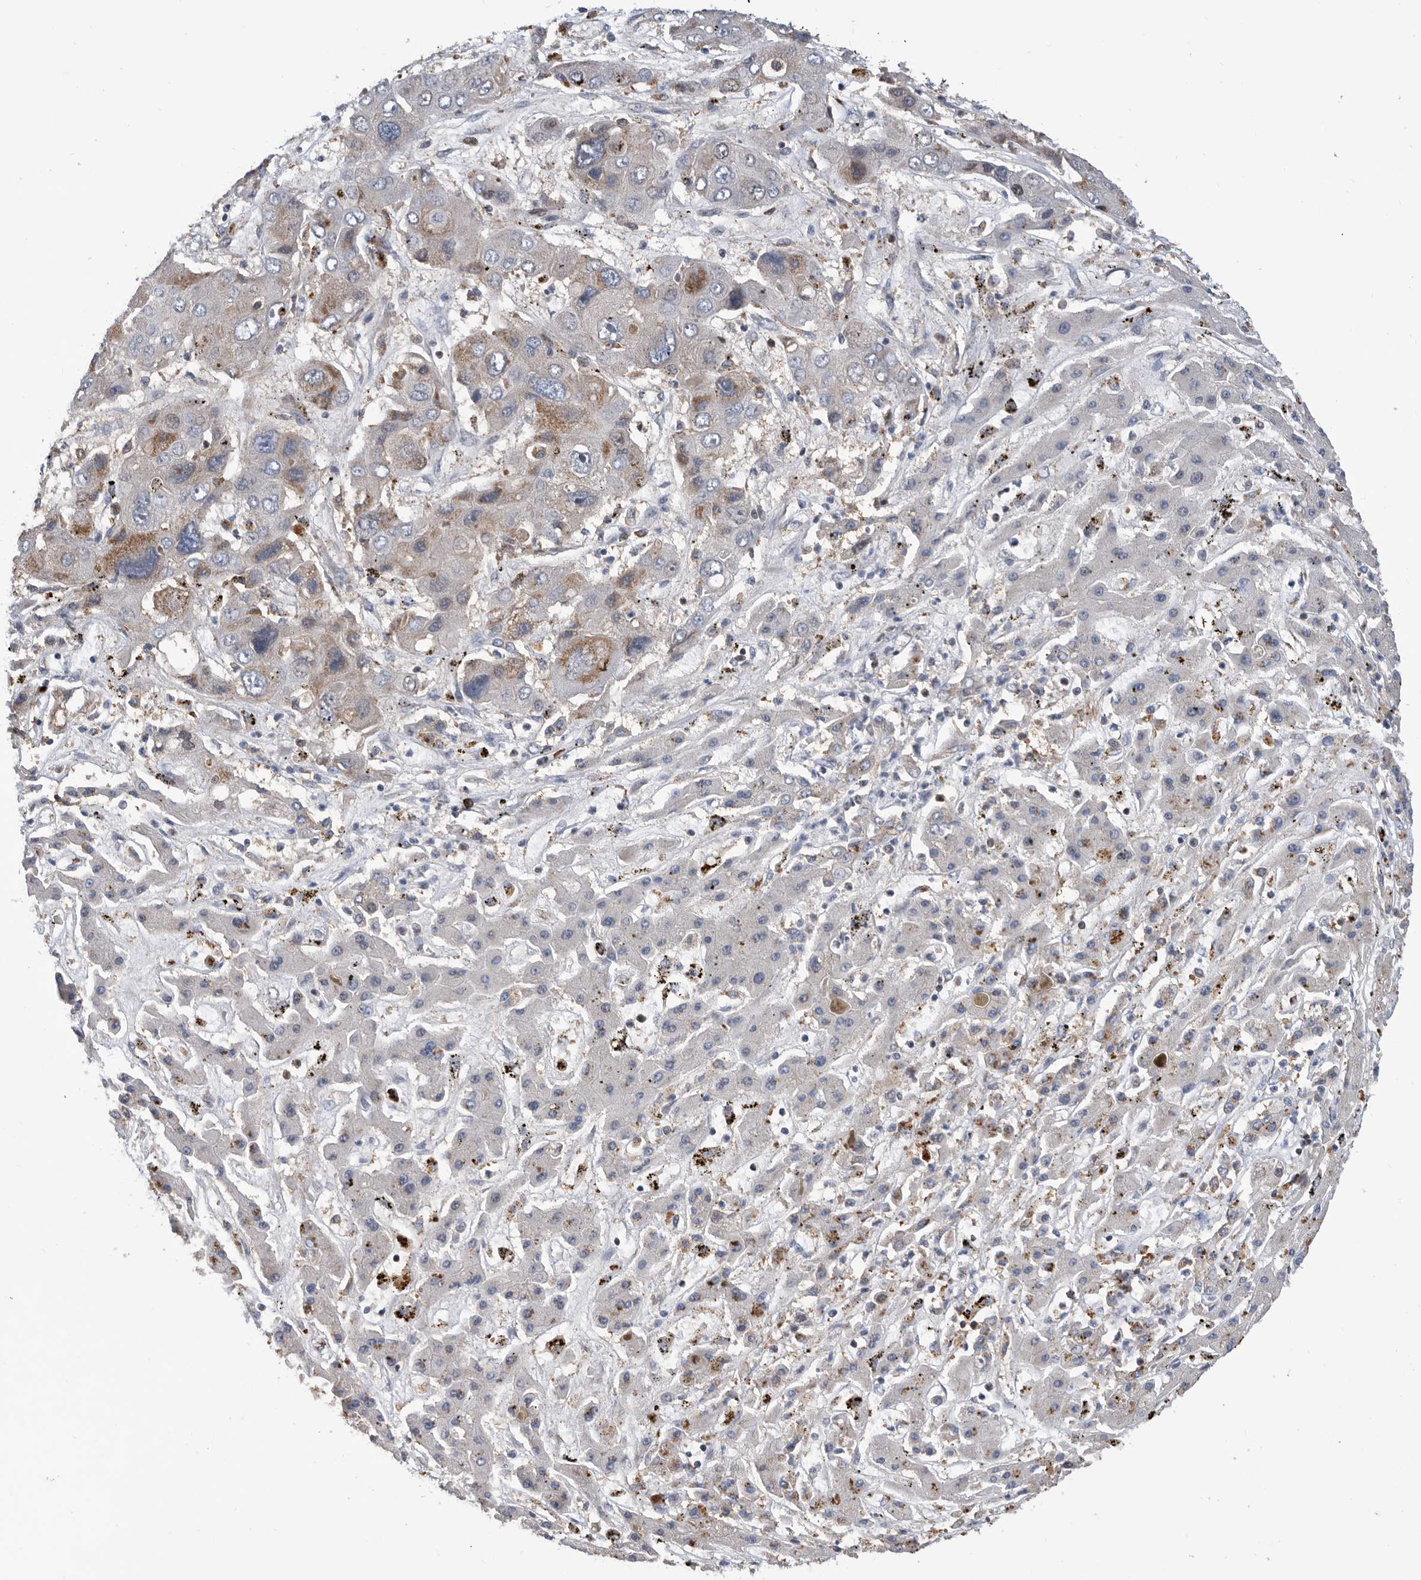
{"staining": {"intensity": "moderate", "quantity": "25%-75%", "location": "cytoplasmic/membranous"}, "tissue": "liver cancer", "cell_type": "Tumor cells", "image_type": "cancer", "snomed": [{"axis": "morphology", "description": "Cholangiocarcinoma"}, {"axis": "topography", "description": "Liver"}], "caption": "Protein staining reveals moderate cytoplasmic/membranous expression in approximately 25%-75% of tumor cells in liver cholangiocarcinoma.", "gene": "ATAD2", "patient": {"sex": "male", "age": 67}}